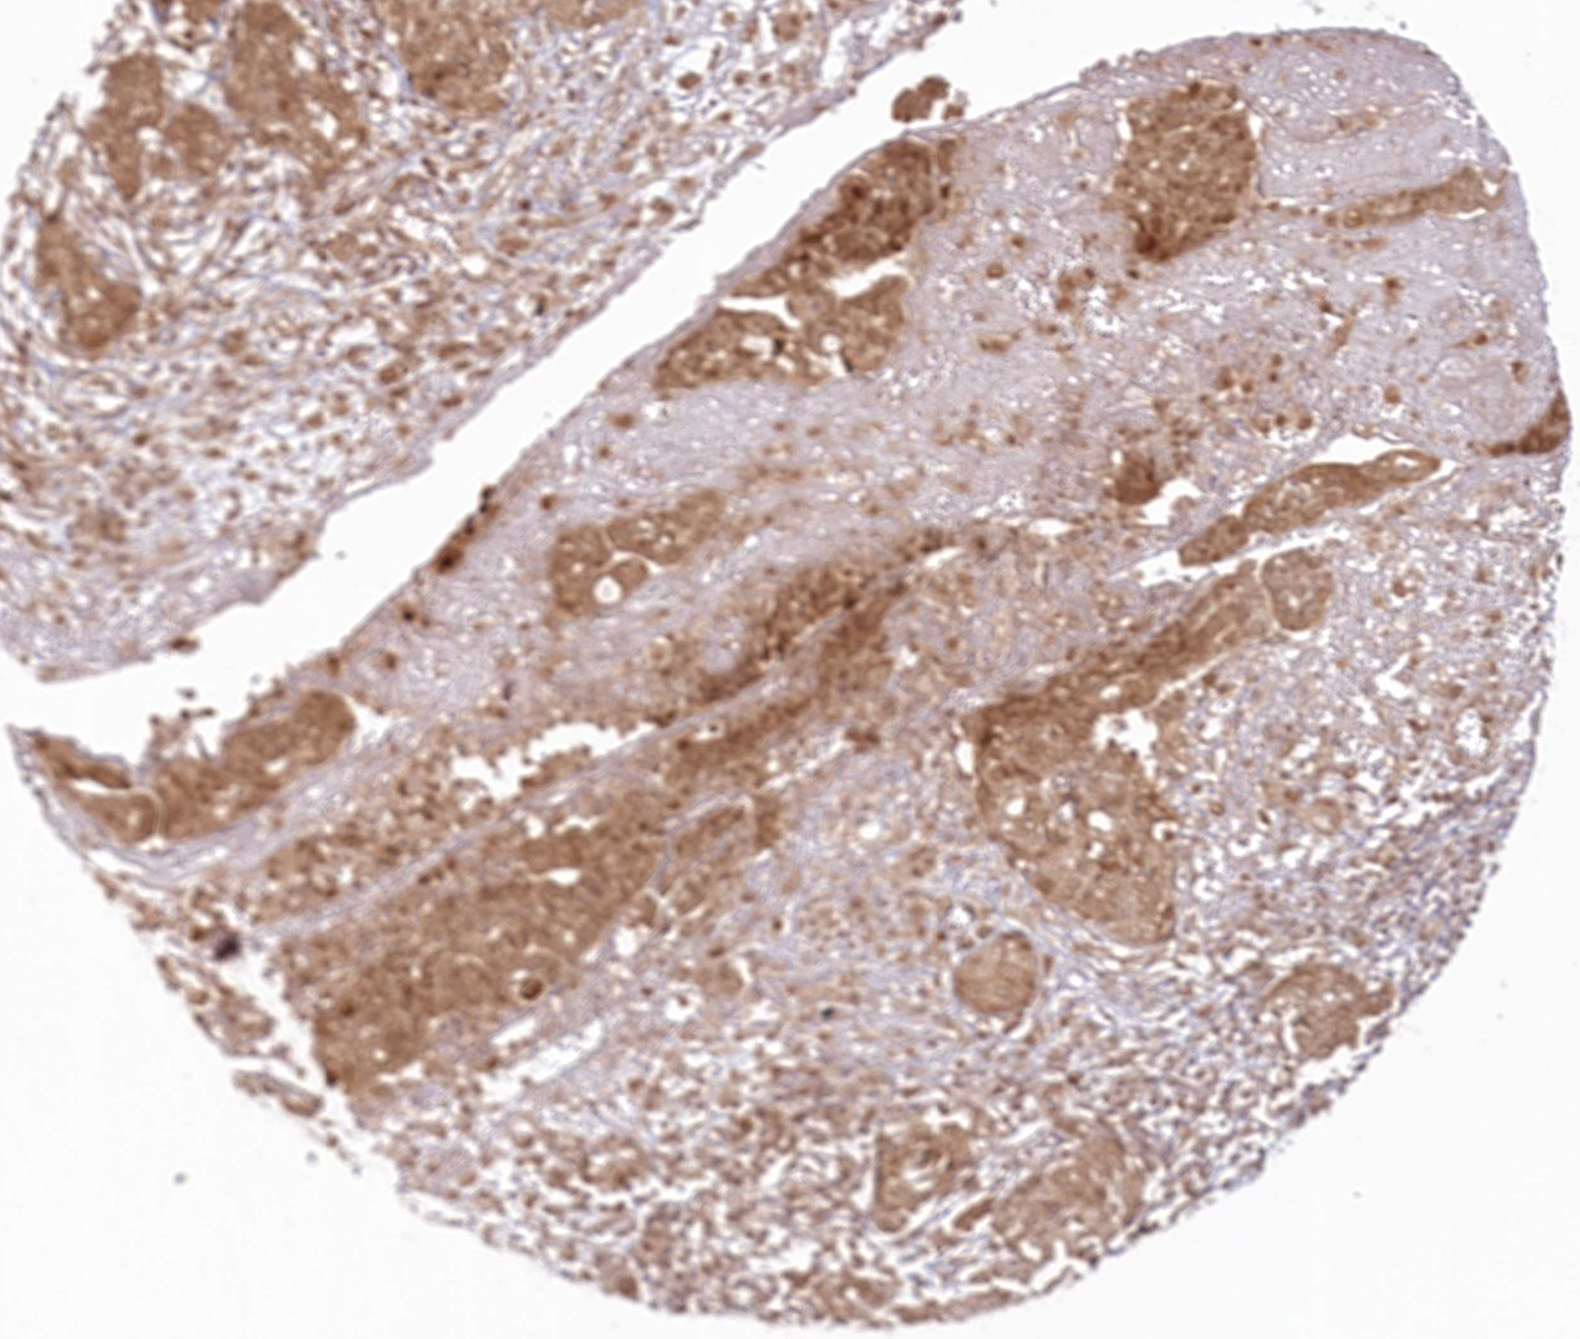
{"staining": {"intensity": "moderate", "quantity": ">75%", "location": "cytoplasmic/membranous,nuclear"}, "tissue": "ovarian cancer", "cell_type": "Tumor cells", "image_type": "cancer", "snomed": [{"axis": "morphology", "description": "Cystadenocarcinoma, serous, NOS"}, {"axis": "topography", "description": "Soft tissue"}, {"axis": "topography", "description": "Ovary"}], "caption": "High-magnification brightfield microscopy of ovarian cancer stained with DAB (3,3'-diaminobenzidine) (brown) and counterstained with hematoxylin (blue). tumor cells exhibit moderate cytoplasmic/membranous and nuclear staining is present in about>75% of cells.", "gene": "TOGARAM2", "patient": {"sex": "female", "age": 57}}